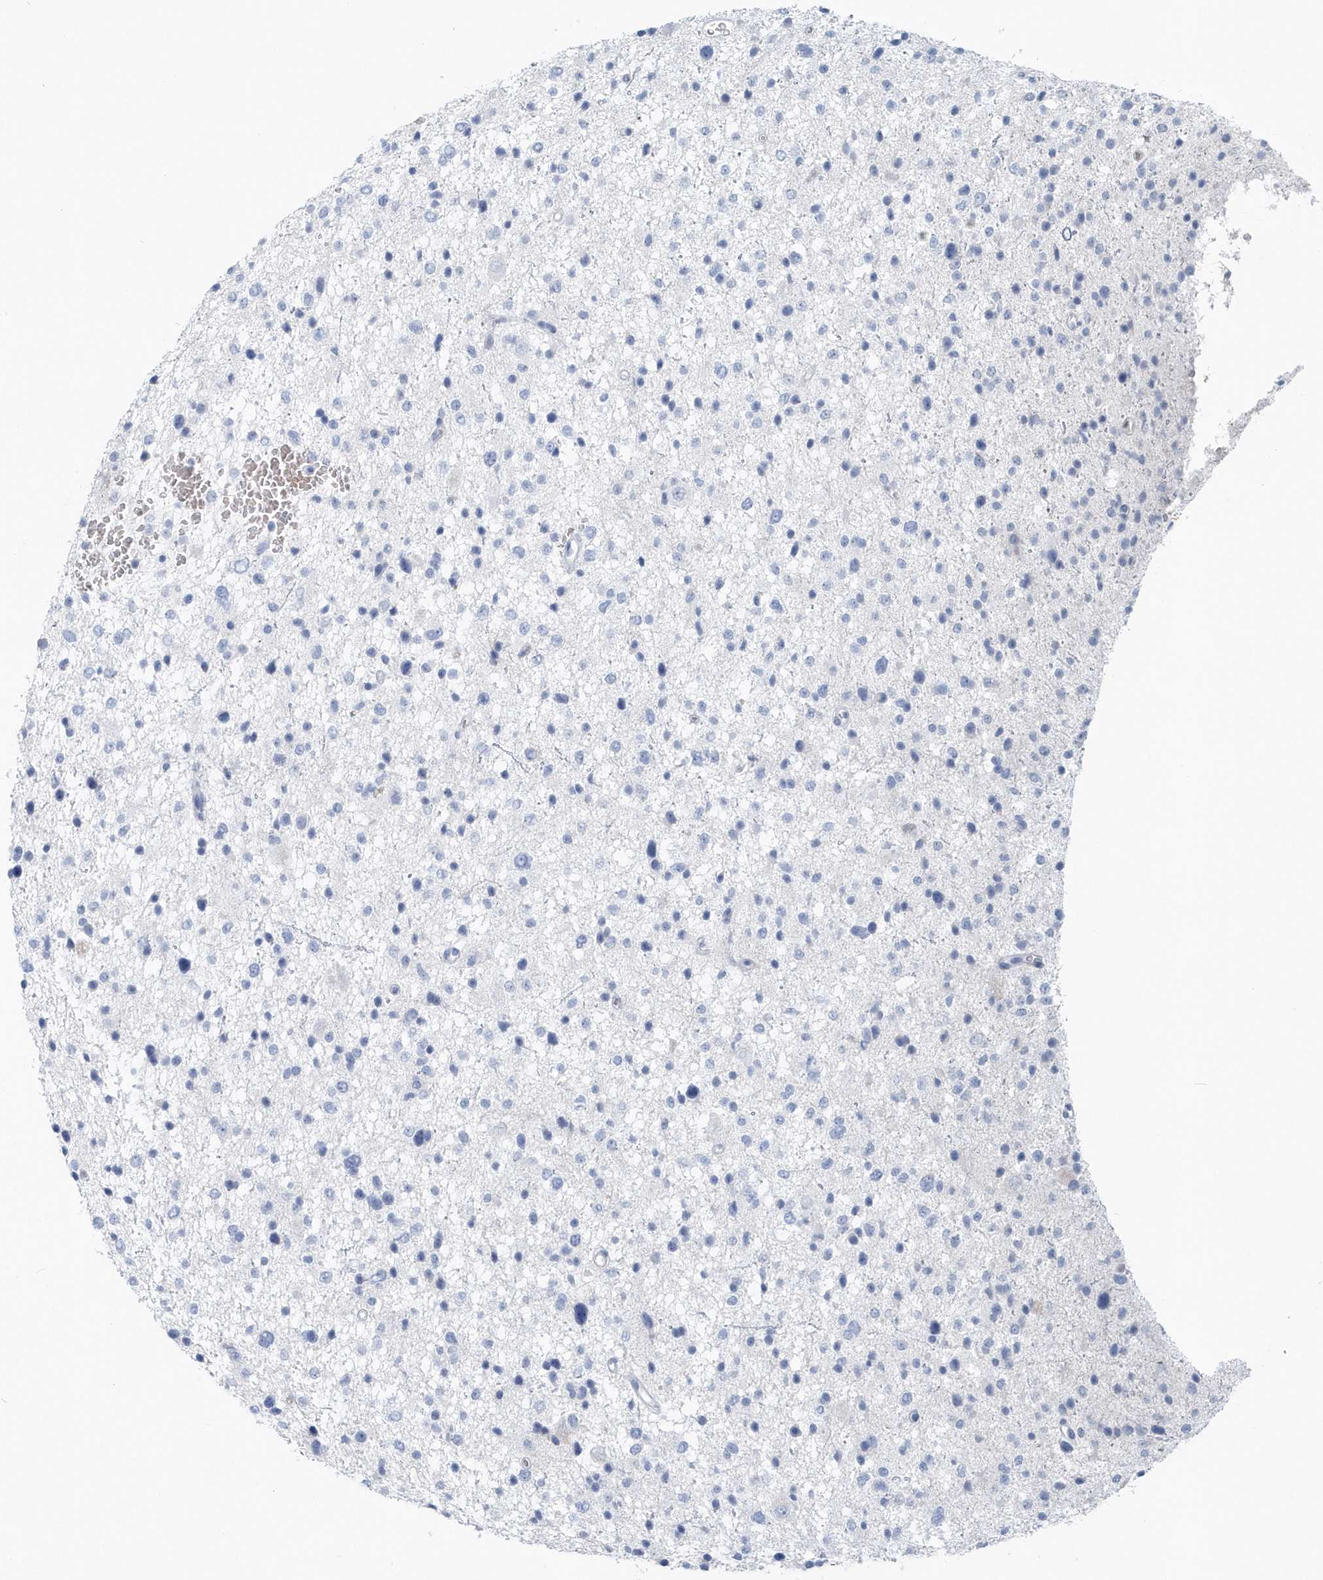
{"staining": {"intensity": "negative", "quantity": "none", "location": "none"}, "tissue": "glioma", "cell_type": "Tumor cells", "image_type": "cancer", "snomed": [{"axis": "morphology", "description": "Glioma, malignant, Low grade"}, {"axis": "topography", "description": "Brain"}], "caption": "An immunohistochemistry (IHC) micrograph of malignant glioma (low-grade) is shown. There is no staining in tumor cells of malignant glioma (low-grade).", "gene": "HBA2", "patient": {"sex": "female", "age": 37}}